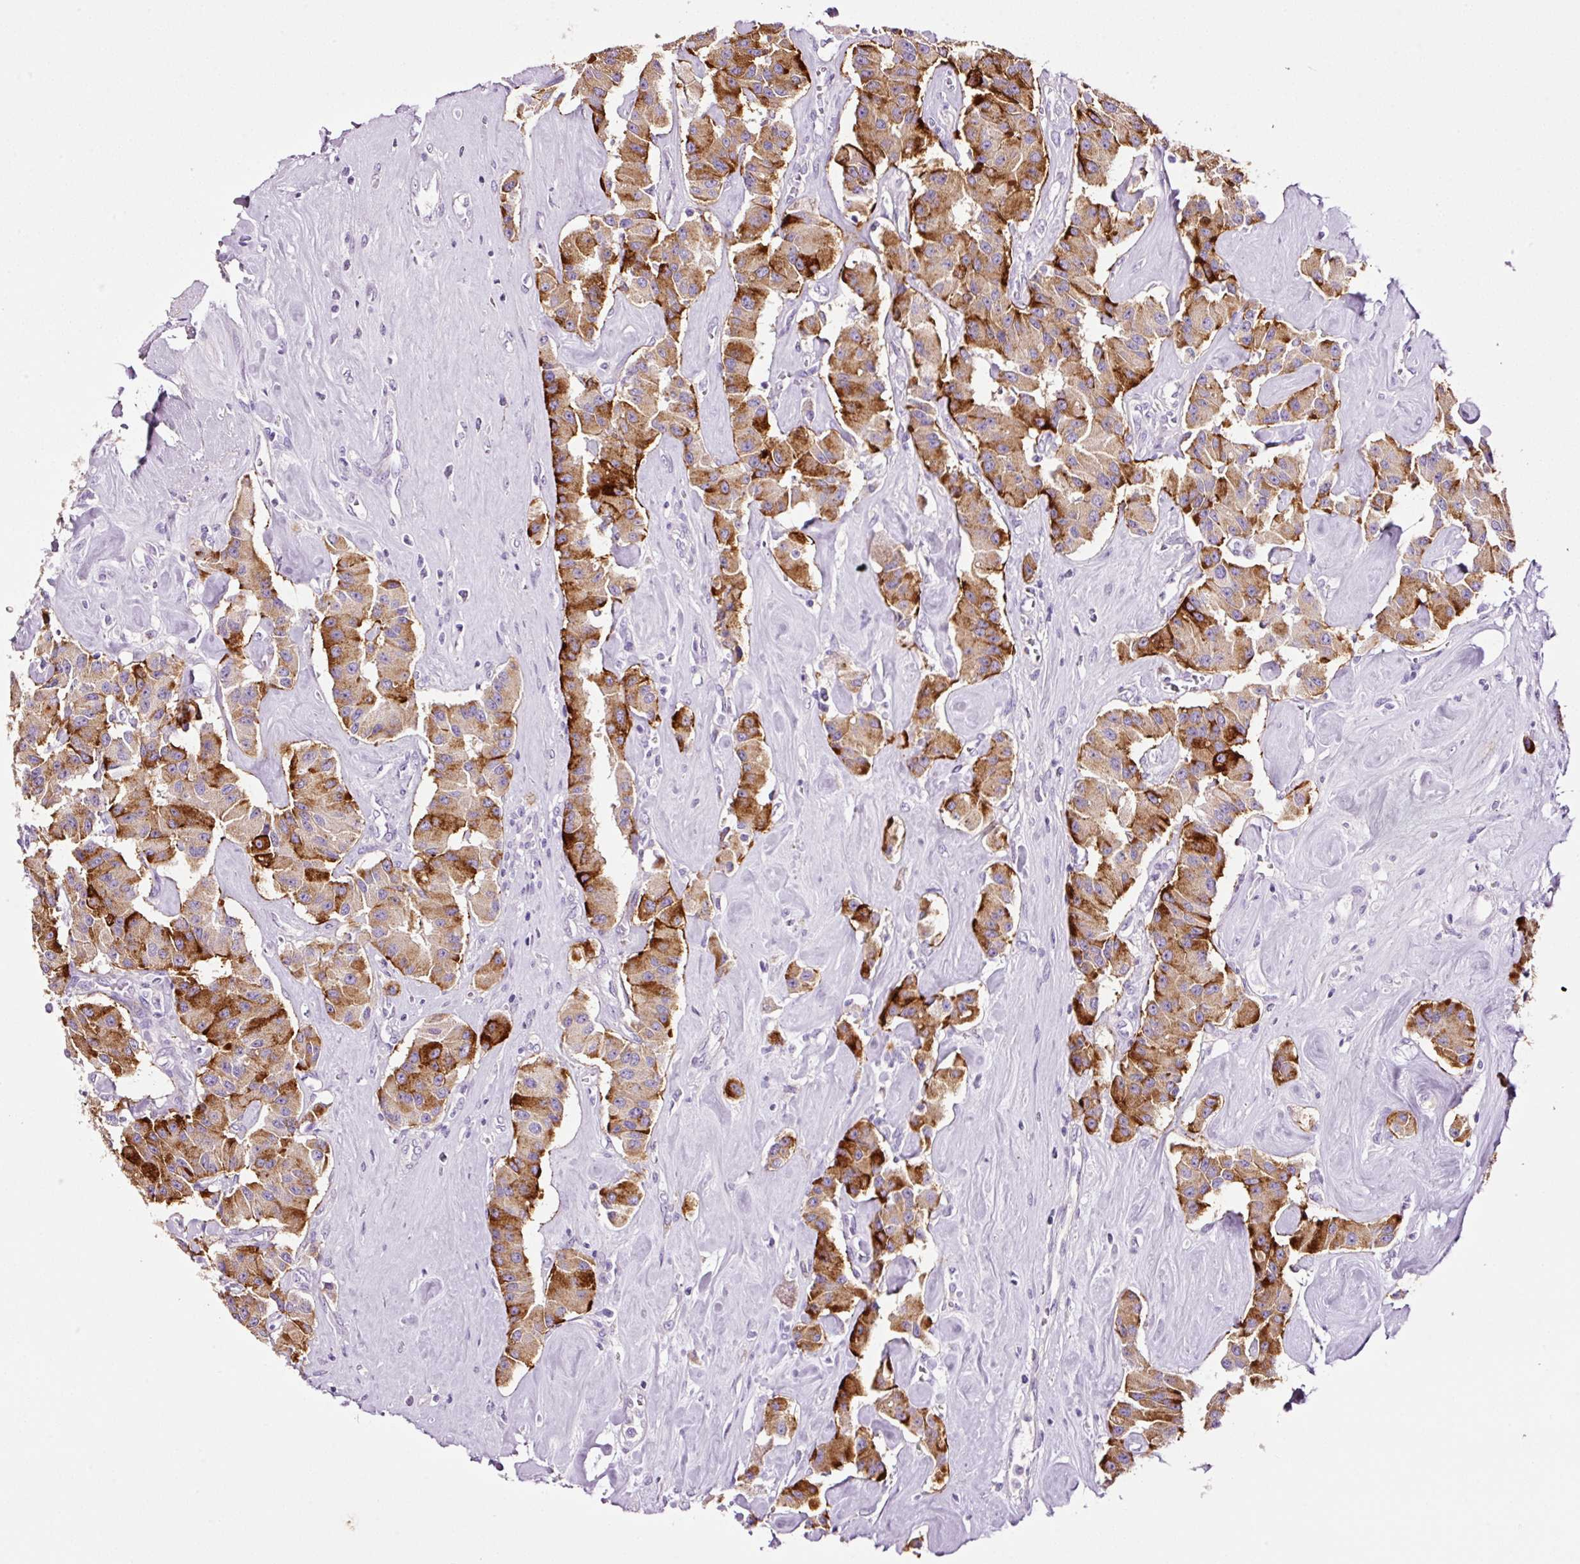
{"staining": {"intensity": "strong", "quantity": ">75%", "location": "cytoplasmic/membranous"}, "tissue": "carcinoid", "cell_type": "Tumor cells", "image_type": "cancer", "snomed": [{"axis": "morphology", "description": "Carcinoid, malignant, NOS"}, {"axis": "topography", "description": "Pancreas"}], "caption": "IHC of carcinoid demonstrates high levels of strong cytoplasmic/membranous positivity in about >75% of tumor cells. IHC stains the protein of interest in brown and the nuclei are stained blue.", "gene": "PAM", "patient": {"sex": "male", "age": 41}}